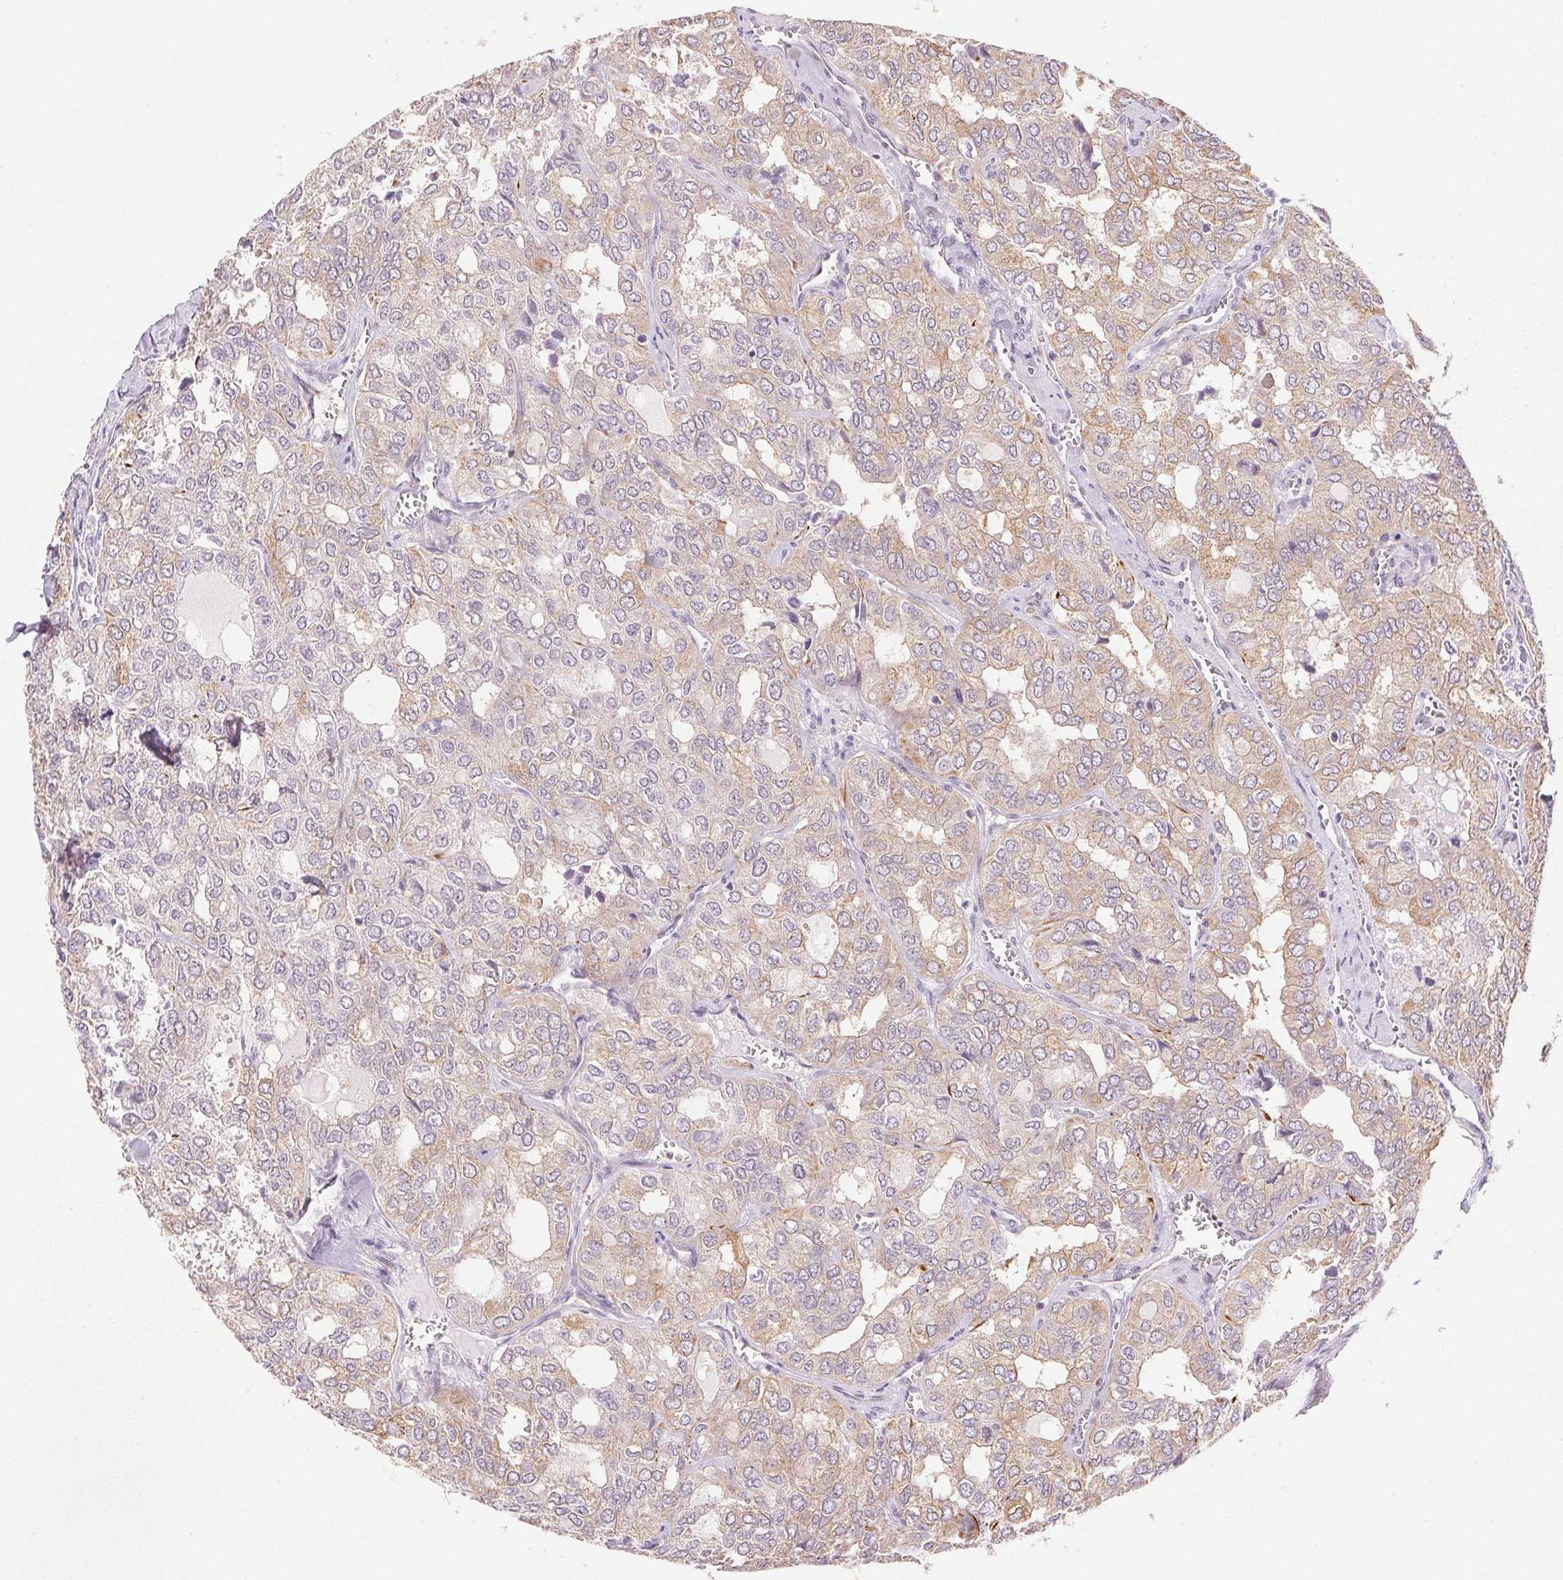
{"staining": {"intensity": "weak", "quantity": "25%-75%", "location": "cytoplasmic/membranous"}, "tissue": "thyroid cancer", "cell_type": "Tumor cells", "image_type": "cancer", "snomed": [{"axis": "morphology", "description": "Follicular adenoma carcinoma, NOS"}, {"axis": "topography", "description": "Thyroid gland"}], "caption": "The image exhibits staining of thyroid cancer (follicular adenoma carcinoma), revealing weak cytoplasmic/membranous protein positivity (brown color) within tumor cells.", "gene": "GYG2", "patient": {"sex": "male", "age": 75}}